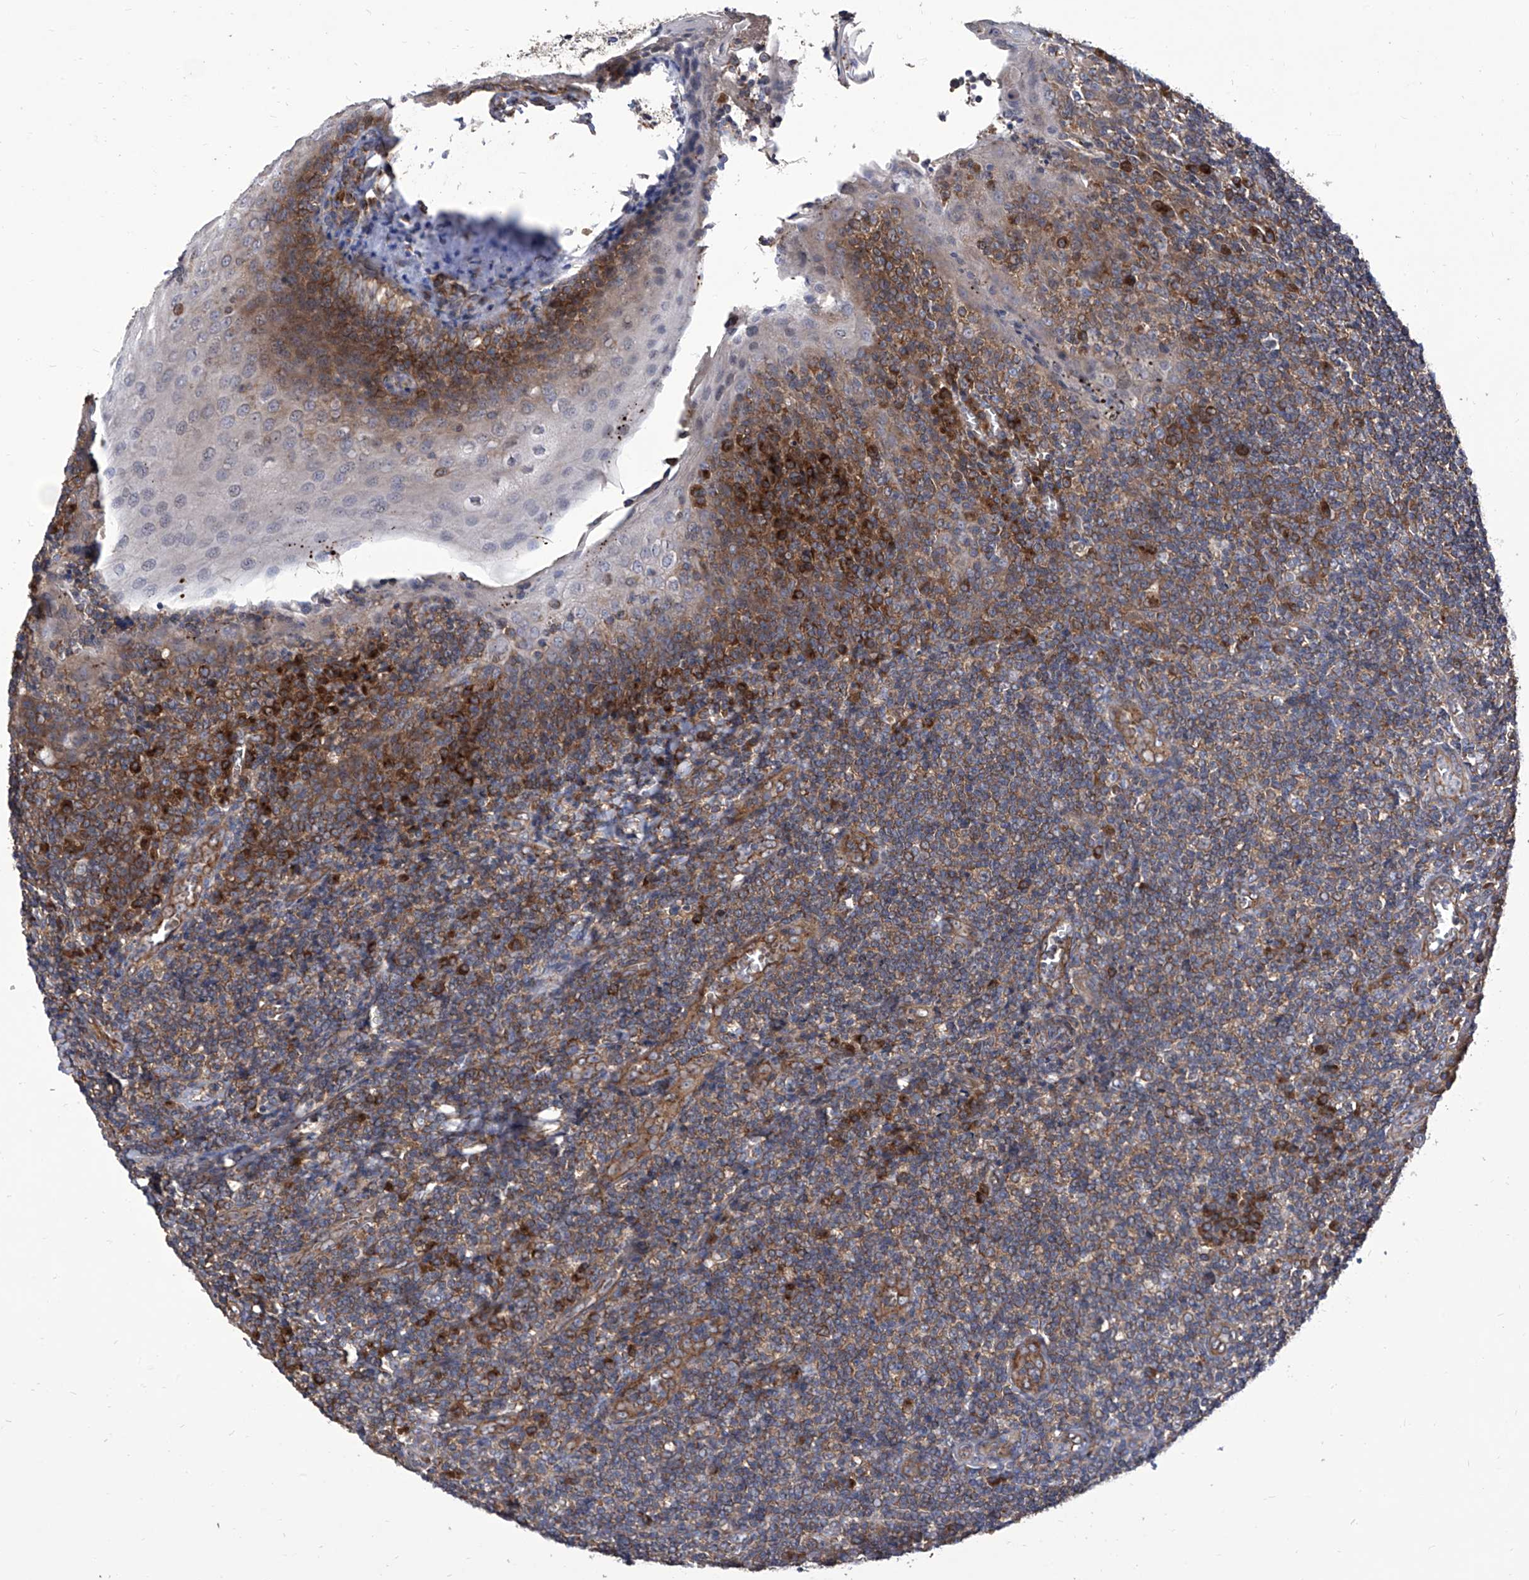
{"staining": {"intensity": "weak", "quantity": "25%-75%", "location": "cytoplasmic/membranous"}, "tissue": "tonsil", "cell_type": "Germinal center cells", "image_type": "normal", "snomed": [{"axis": "morphology", "description": "Normal tissue, NOS"}, {"axis": "topography", "description": "Tonsil"}], "caption": "Immunohistochemistry (IHC) micrograph of unremarkable human tonsil stained for a protein (brown), which displays low levels of weak cytoplasmic/membranous expression in approximately 25%-75% of germinal center cells.", "gene": "TJAP1", "patient": {"sex": "male", "age": 27}}